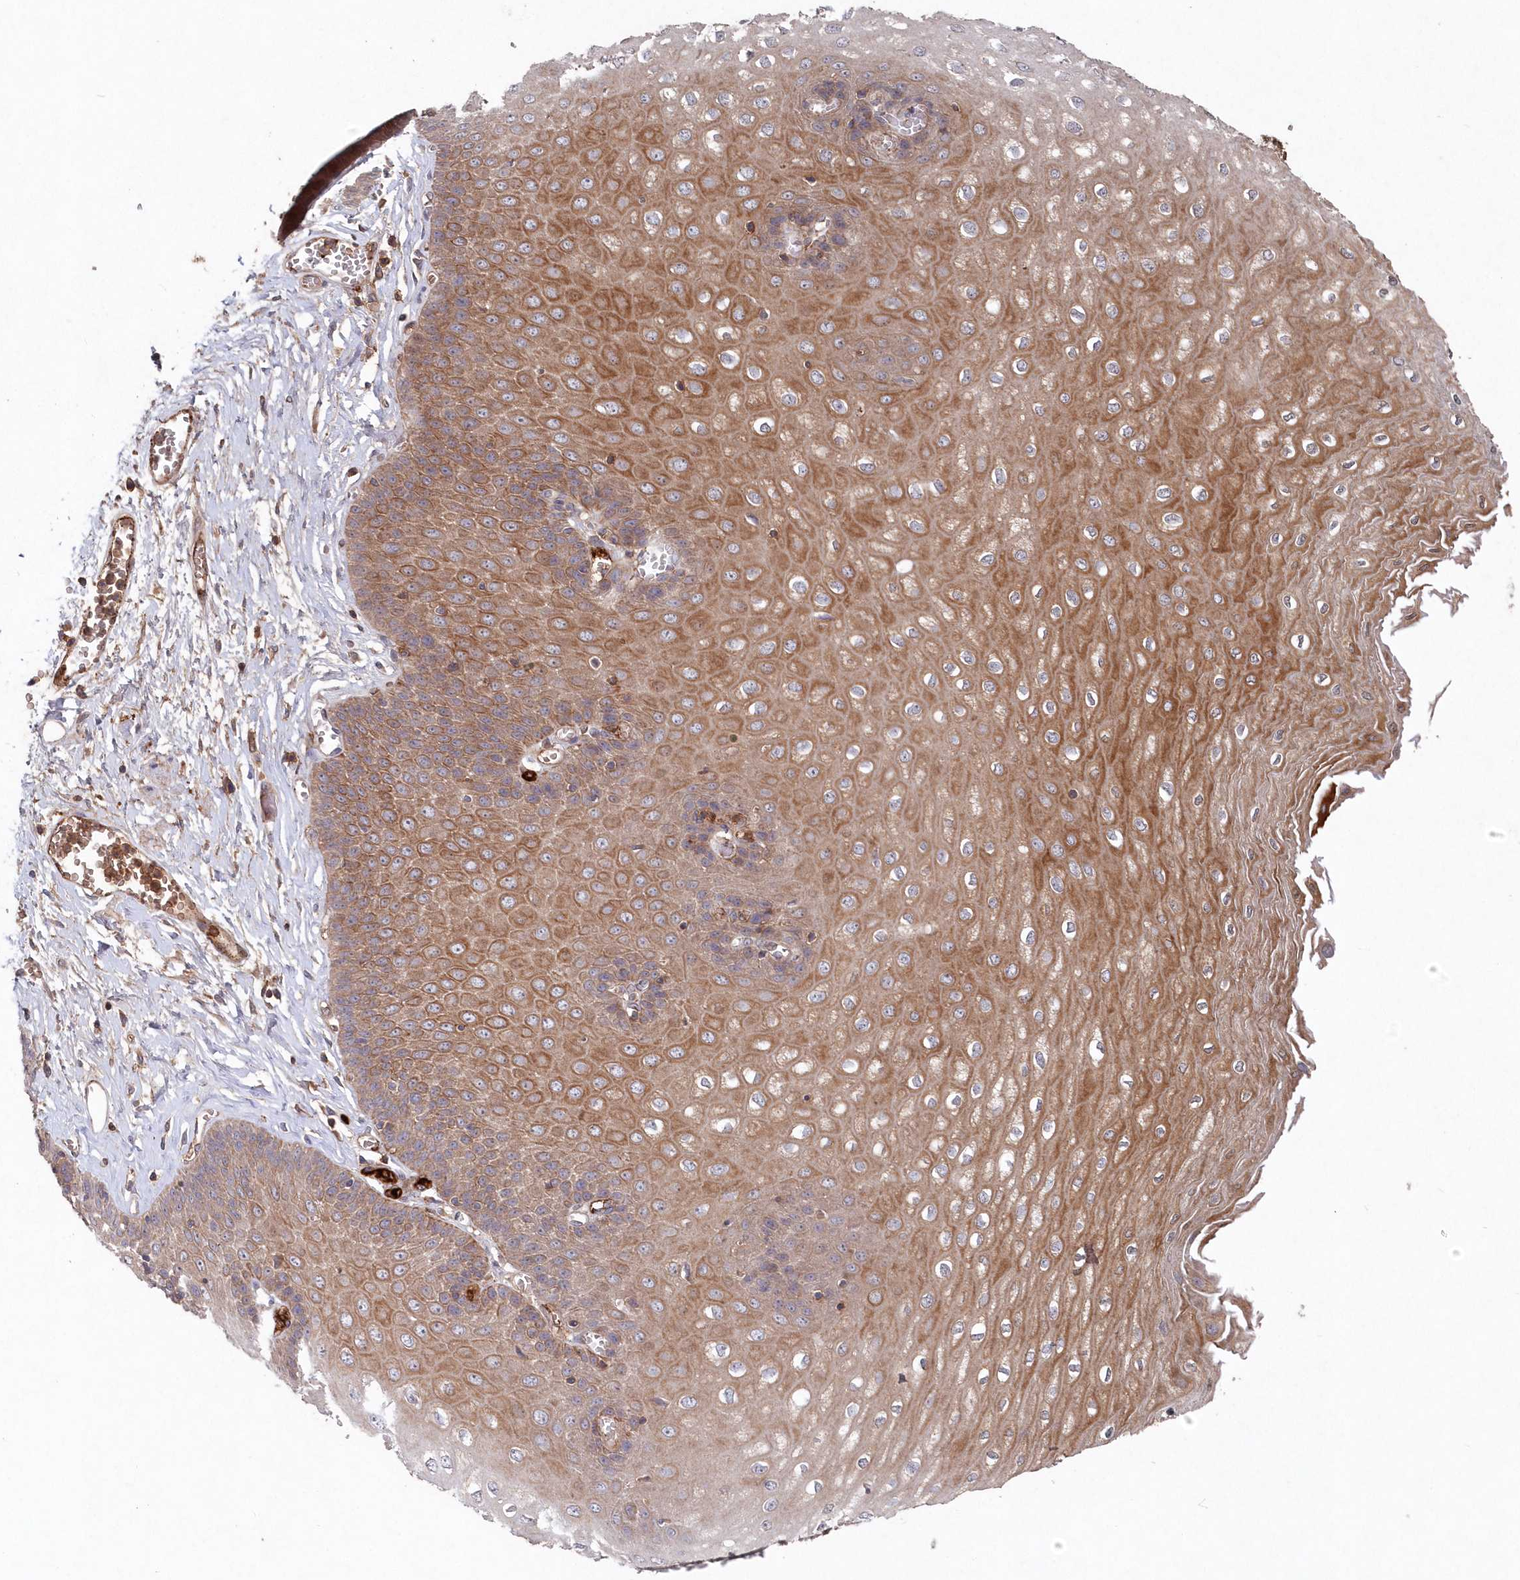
{"staining": {"intensity": "moderate", "quantity": ">75%", "location": "cytoplasmic/membranous"}, "tissue": "esophagus", "cell_type": "Squamous epithelial cells", "image_type": "normal", "snomed": [{"axis": "morphology", "description": "Normal tissue, NOS"}, {"axis": "topography", "description": "Esophagus"}], "caption": "Immunohistochemical staining of unremarkable esophagus demonstrates medium levels of moderate cytoplasmic/membranous staining in approximately >75% of squamous epithelial cells.", "gene": "ABHD14B", "patient": {"sex": "male", "age": 60}}